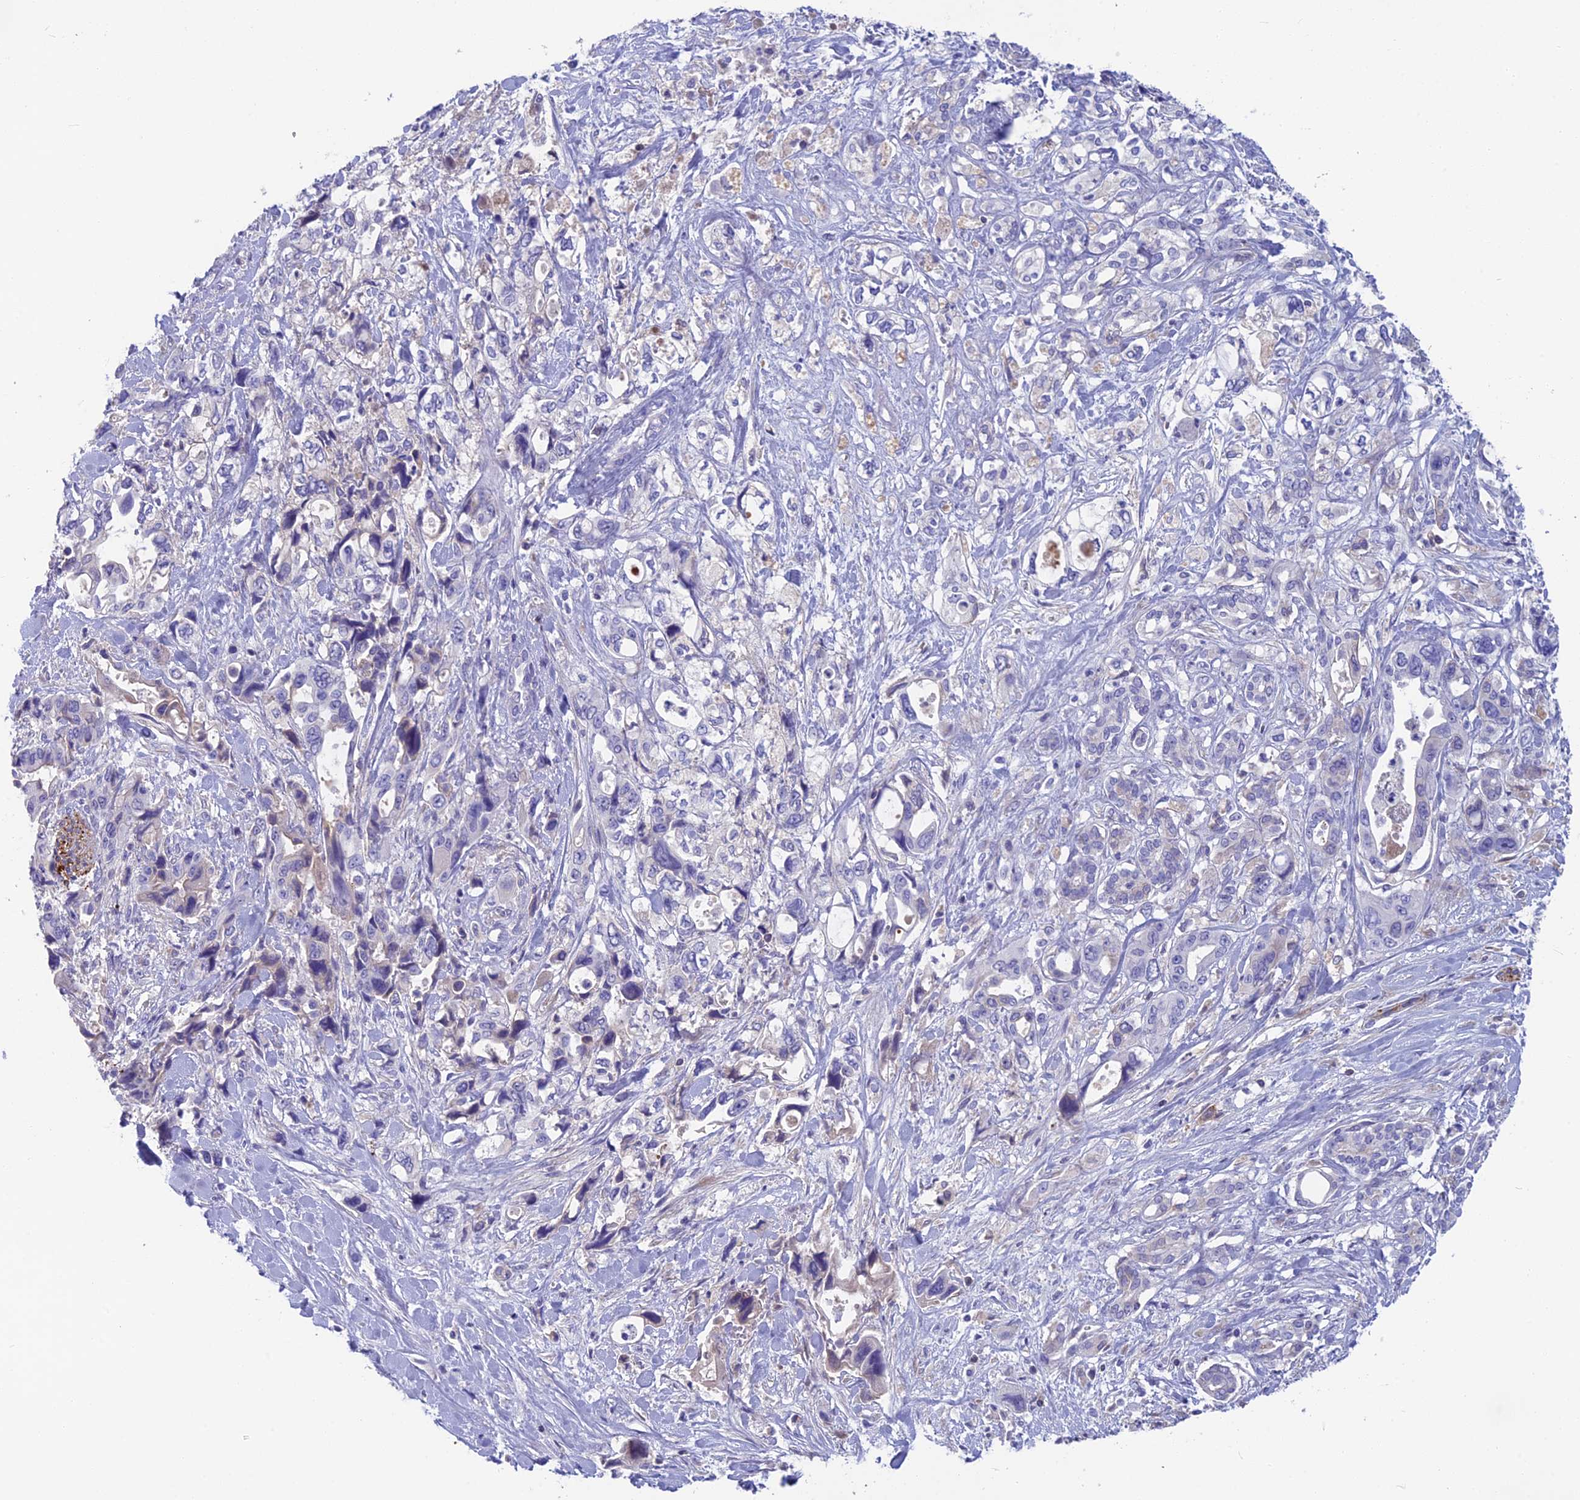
{"staining": {"intensity": "negative", "quantity": "none", "location": "none"}, "tissue": "pancreatic cancer", "cell_type": "Tumor cells", "image_type": "cancer", "snomed": [{"axis": "morphology", "description": "Adenocarcinoma, NOS"}, {"axis": "topography", "description": "Pancreas"}], "caption": "DAB (3,3'-diaminobenzidine) immunohistochemical staining of human pancreatic cancer reveals no significant expression in tumor cells.", "gene": "SNAP91", "patient": {"sex": "male", "age": 46}}